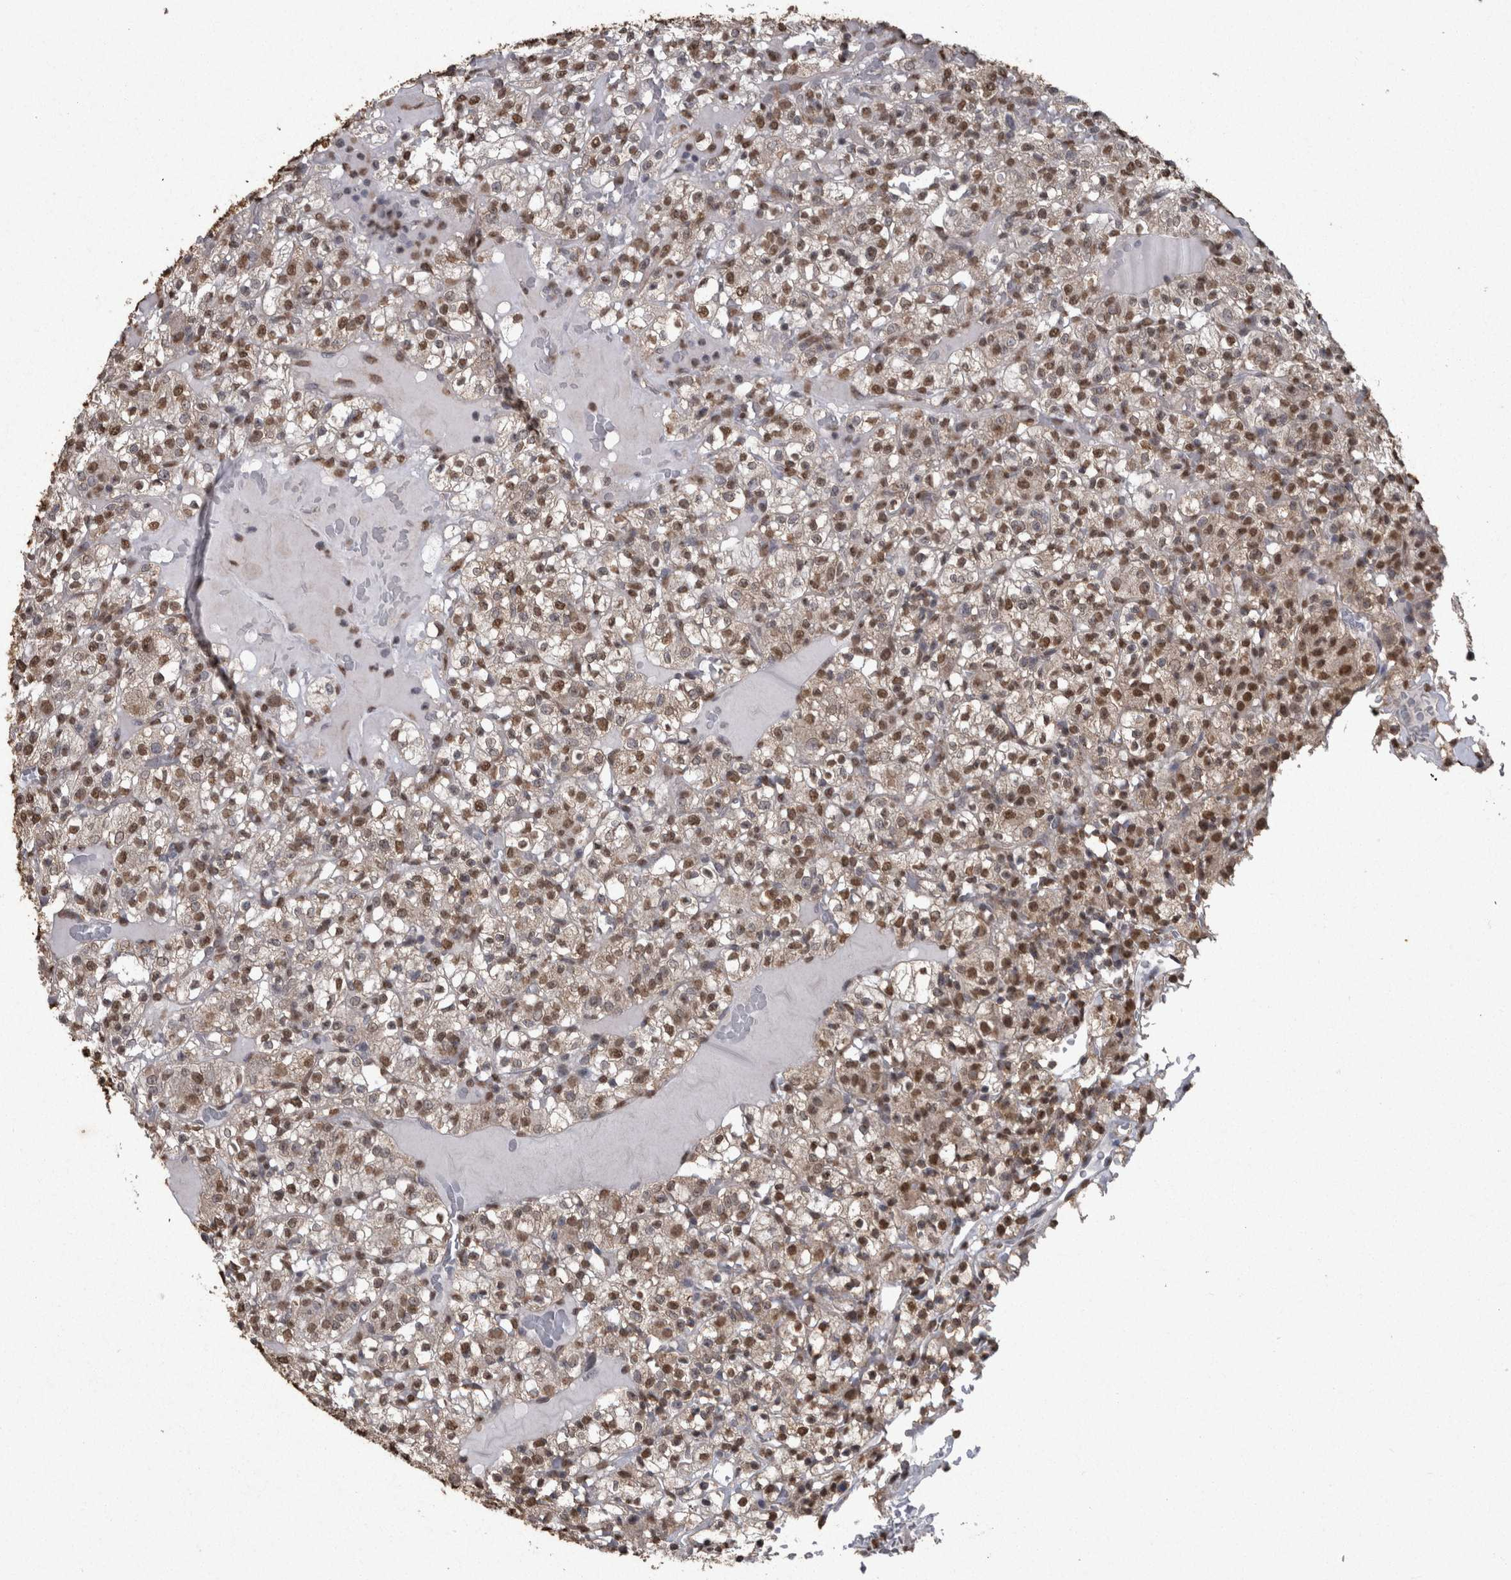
{"staining": {"intensity": "moderate", "quantity": ">75%", "location": "nuclear"}, "tissue": "renal cancer", "cell_type": "Tumor cells", "image_type": "cancer", "snomed": [{"axis": "morphology", "description": "Normal tissue, NOS"}, {"axis": "morphology", "description": "Adenocarcinoma, NOS"}, {"axis": "topography", "description": "Kidney"}], "caption": "A brown stain shows moderate nuclear positivity of a protein in renal cancer (adenocarcinoma) tumor cells.", "gene": "SMAD7", "patient": {"sex": "female", "age": 72}}